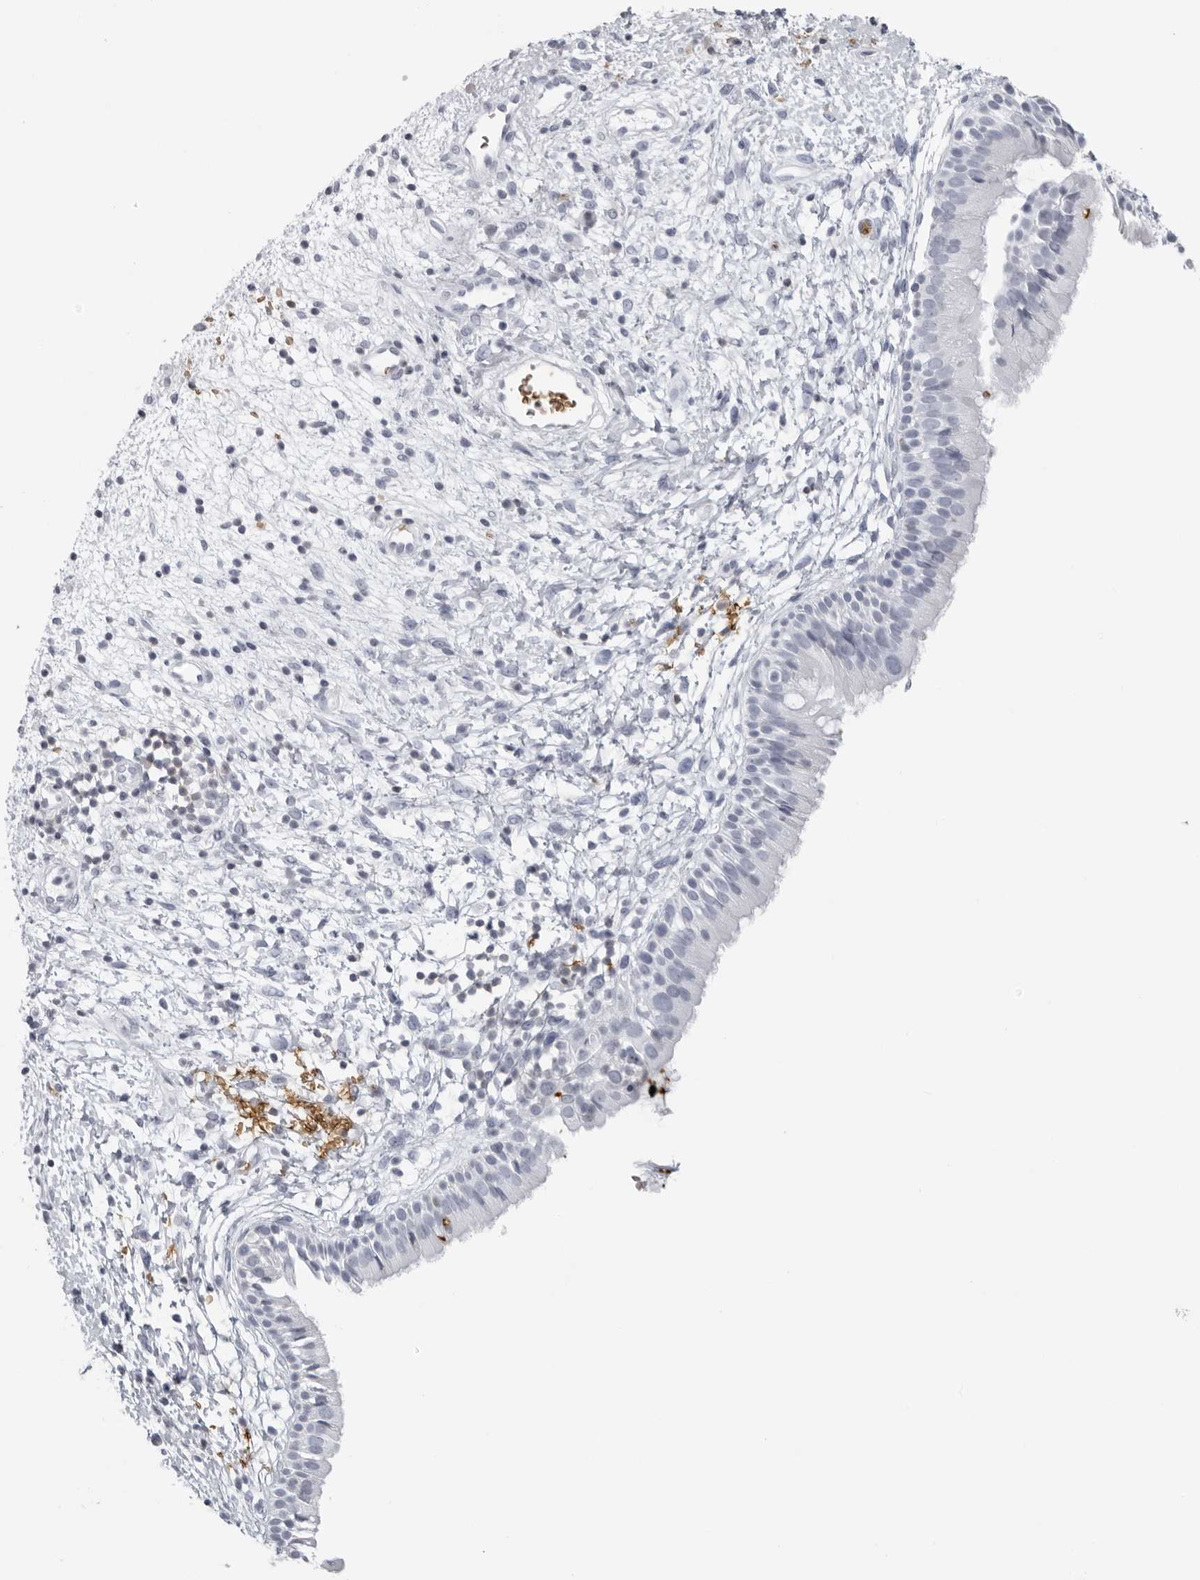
{"staining": {"intensity": "negative", "quantity": "none", "location": "none"}, "tissue": "nasopharynx", "cell_type": "Respiratory epithelial cells", "image_type": "normal", "snomed": [{"axis": "morphology", "description": "Normal tissue, NOS"}, {"axis": "topography", "description": "Nasopharynx"}], "caption": "High power microscopy image of an IHC image of normal nasopharynx, revealing no significant staining in respiratory epithelial cells.", "gene": "EPB41", "patient": {"sex": "male", "age": 22}}